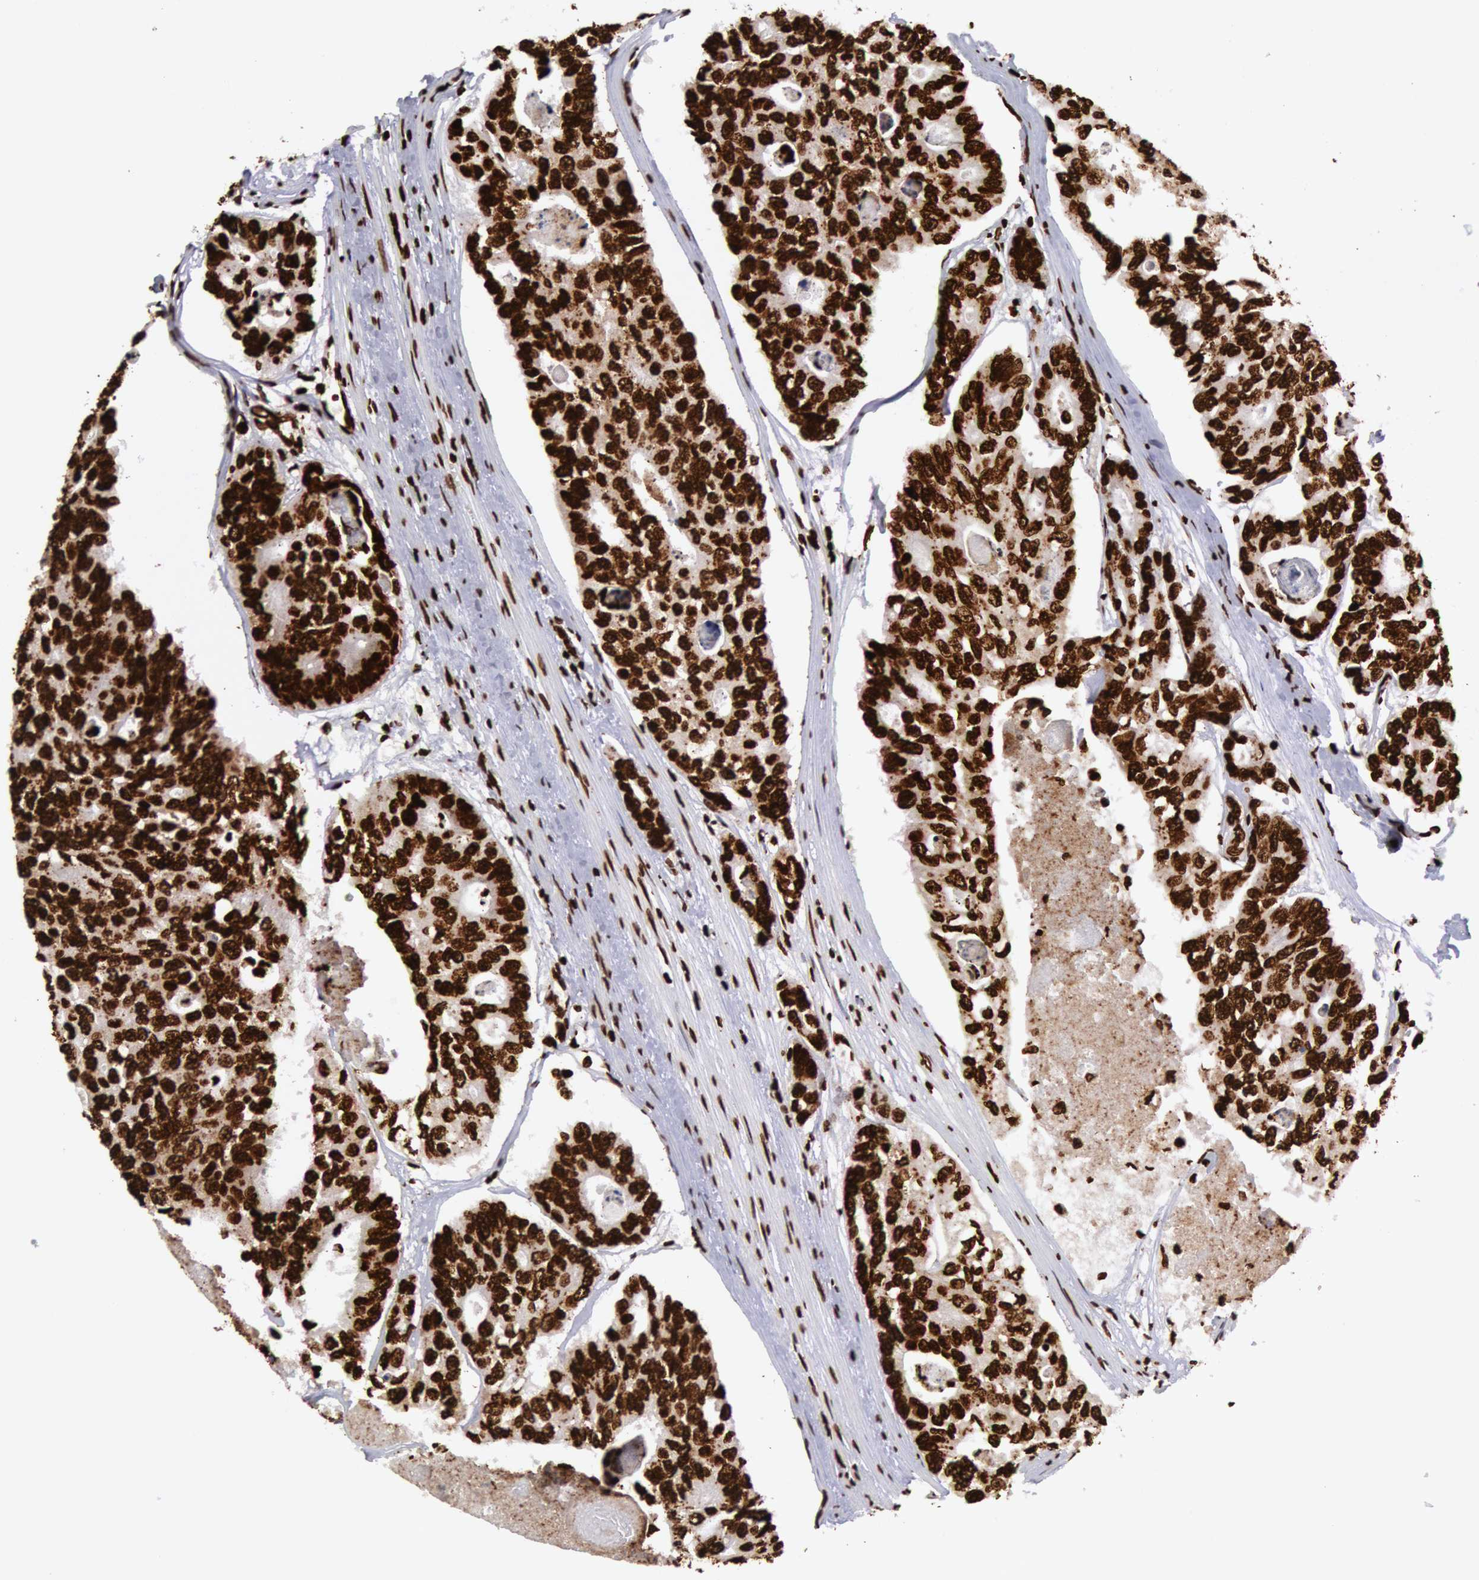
{"staining": {"intensity": "strong", "quantity": ">75%", "location": "nuclear"}, "tissue": "colorectal cancer", "cell_type": "Tumor cells", "image_type": "cancer", "snomed": [{"axis": "morphology", "description": "Adenocarcinoma, NOS"}, {"axis": "topography", "description": "Colon"}], "caption": "This is a micrograph of immunohistochemistry staining of colorectal cancer (adenocarcinoma), which shows strong staining in the nuclear of tumor cells.", "gene": "H3-4", "patient": {"sex": "female", "age": 86}}